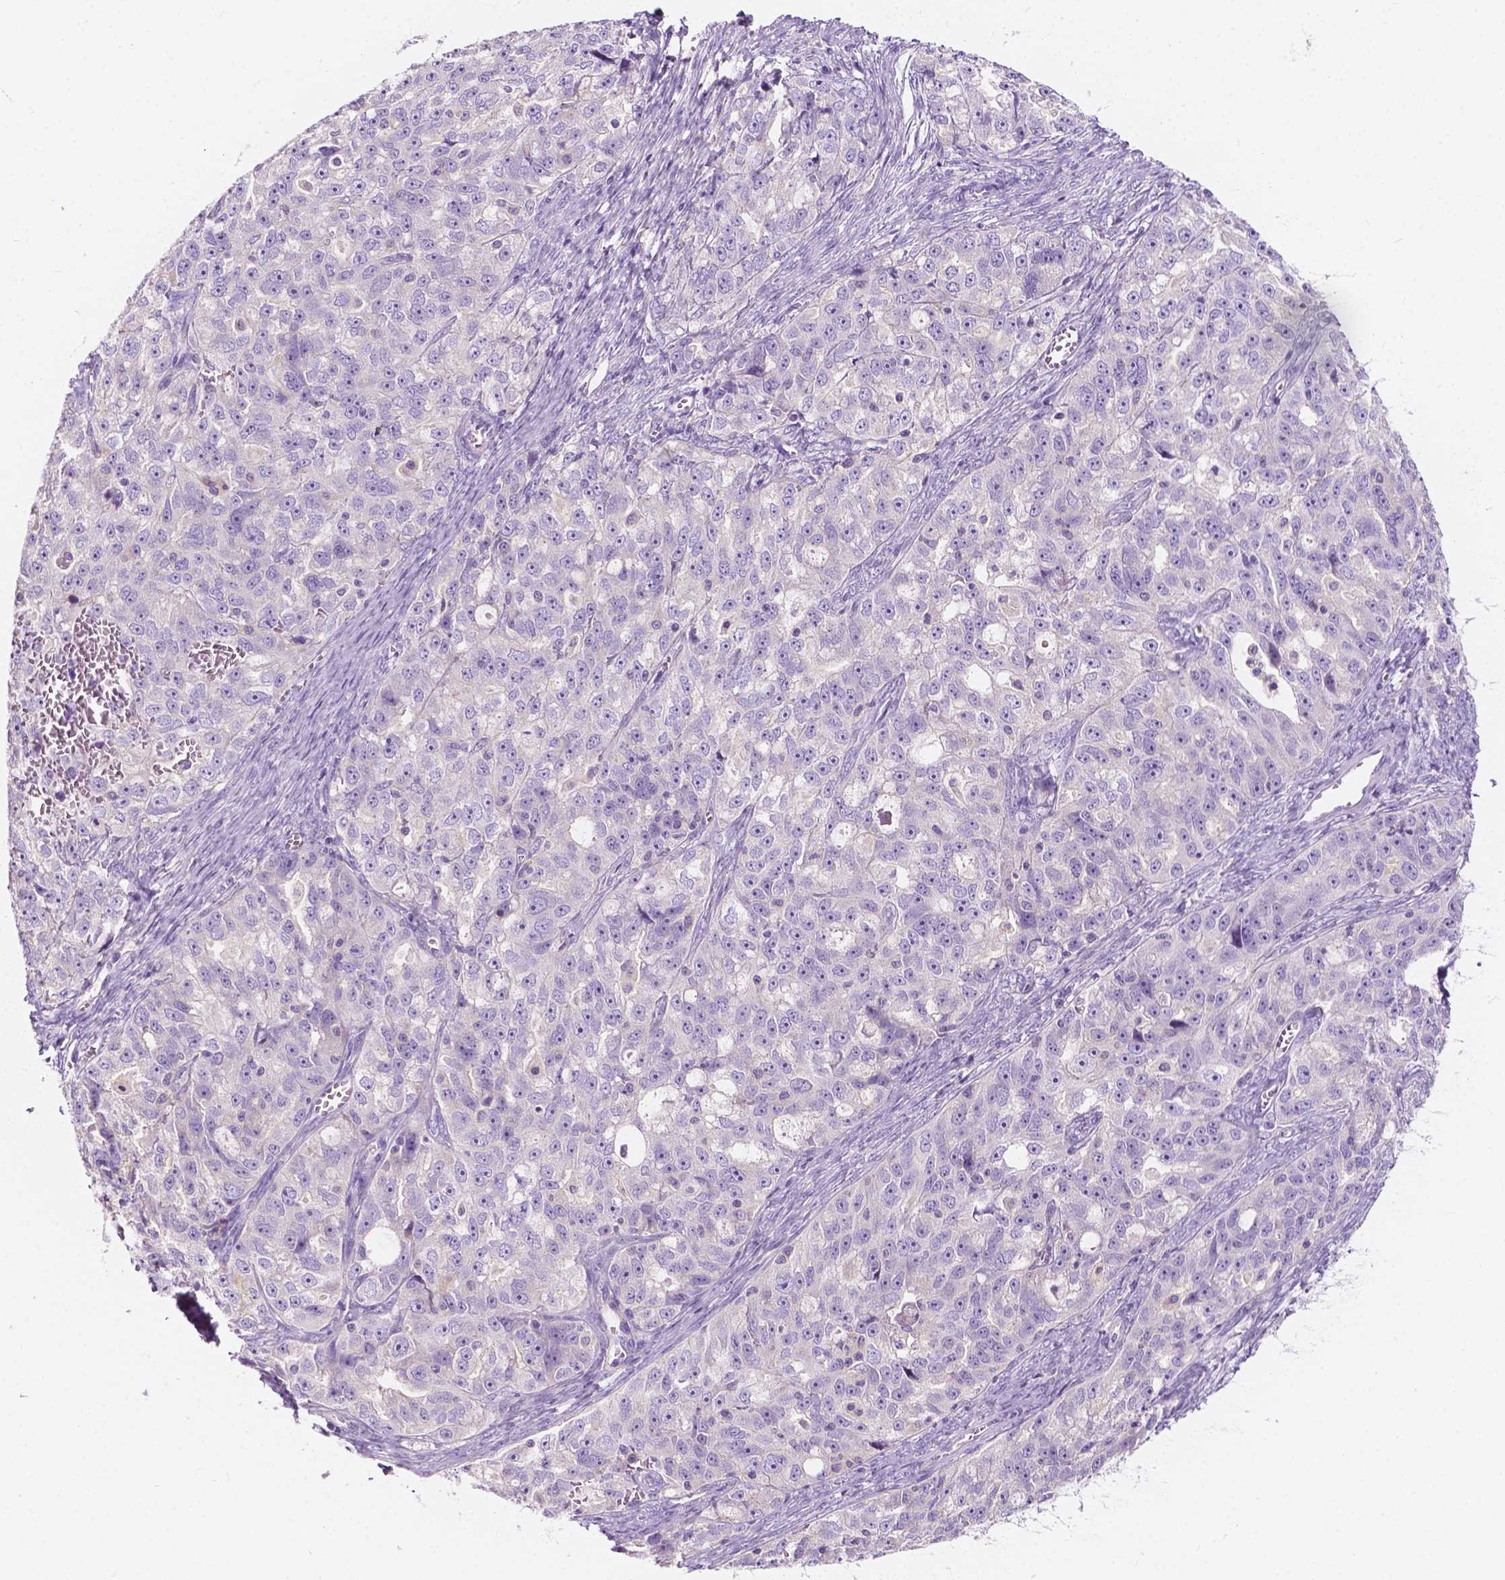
{"staining": {"intensity": "negative", "quantity": "none", "location": "none"}, "tissue": "ovarian cancer", "cell_type": "Tumor cells", "image_type": "cancer", "snomed": [{"axis": "morphology", "description": "Cystadenocarcinoma, serous, NOS"}, {"axis": "topography", "description": "Ovary"}], "caption": "Tumor cells are negative for brown protein staining in ovarian serous cystadenocarcinoma.", "gene": "SIRT2", "patient": {"sex": "female", "age": 51}}